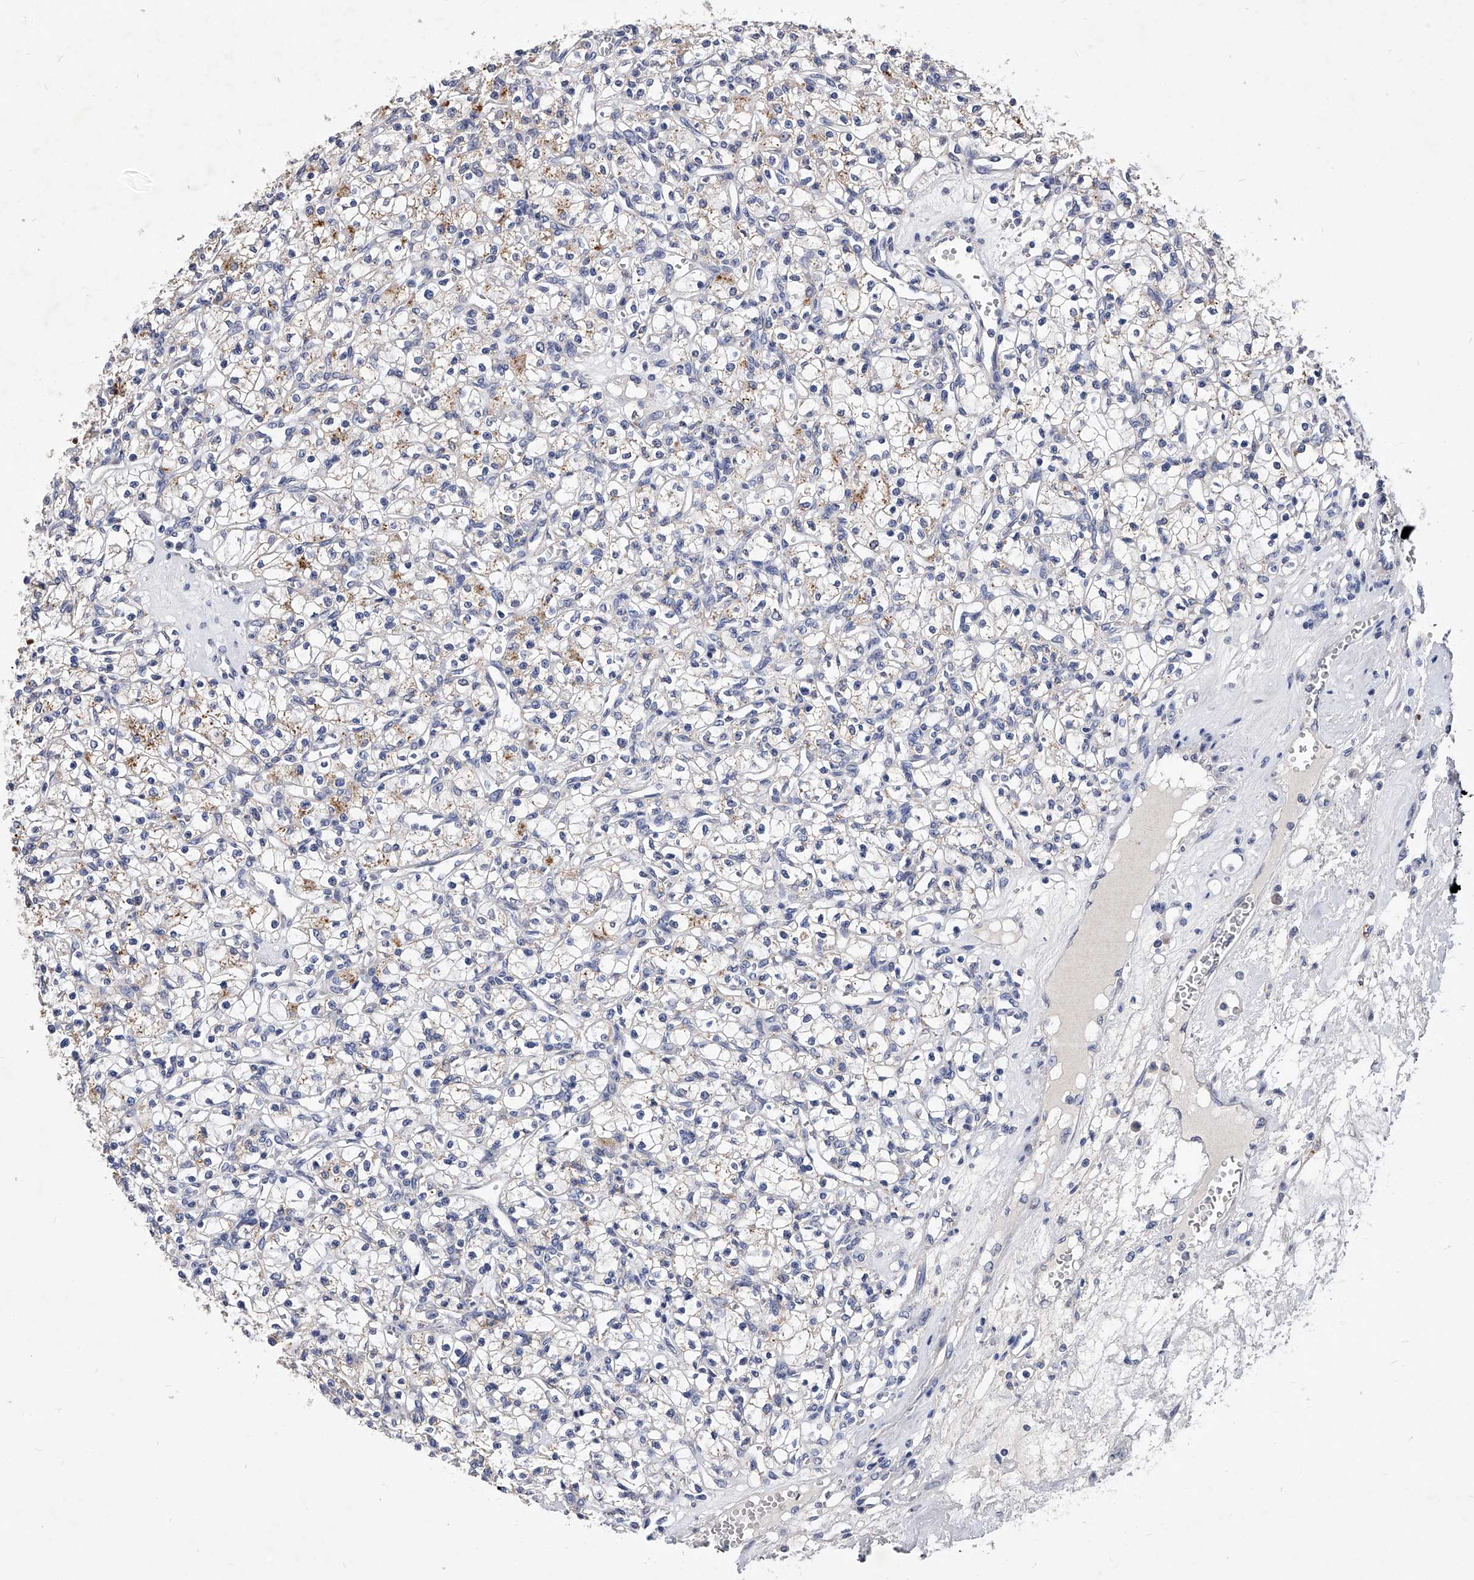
{"staining": {"intensity": "weak", "quantity": "<25%", "location": "cytoplasmic/membranous"}, "tissue": "renal cancer", "cell_type": "Tumor cells", "image_type": "cancer", "snomed": [{"axis": "morphology", "description": "Adenocarcinoma, NOS"}, {"axis": "topography", "description": "Kidney"}], "caption": "IHC of renal adenocarcinoma reveals no positivity in tumor cells. (Immunohistochemistry, brightfield microscopy, high magnification).", "gene": "ZNF529", "patient": {"sex": "female", "age": 59}}